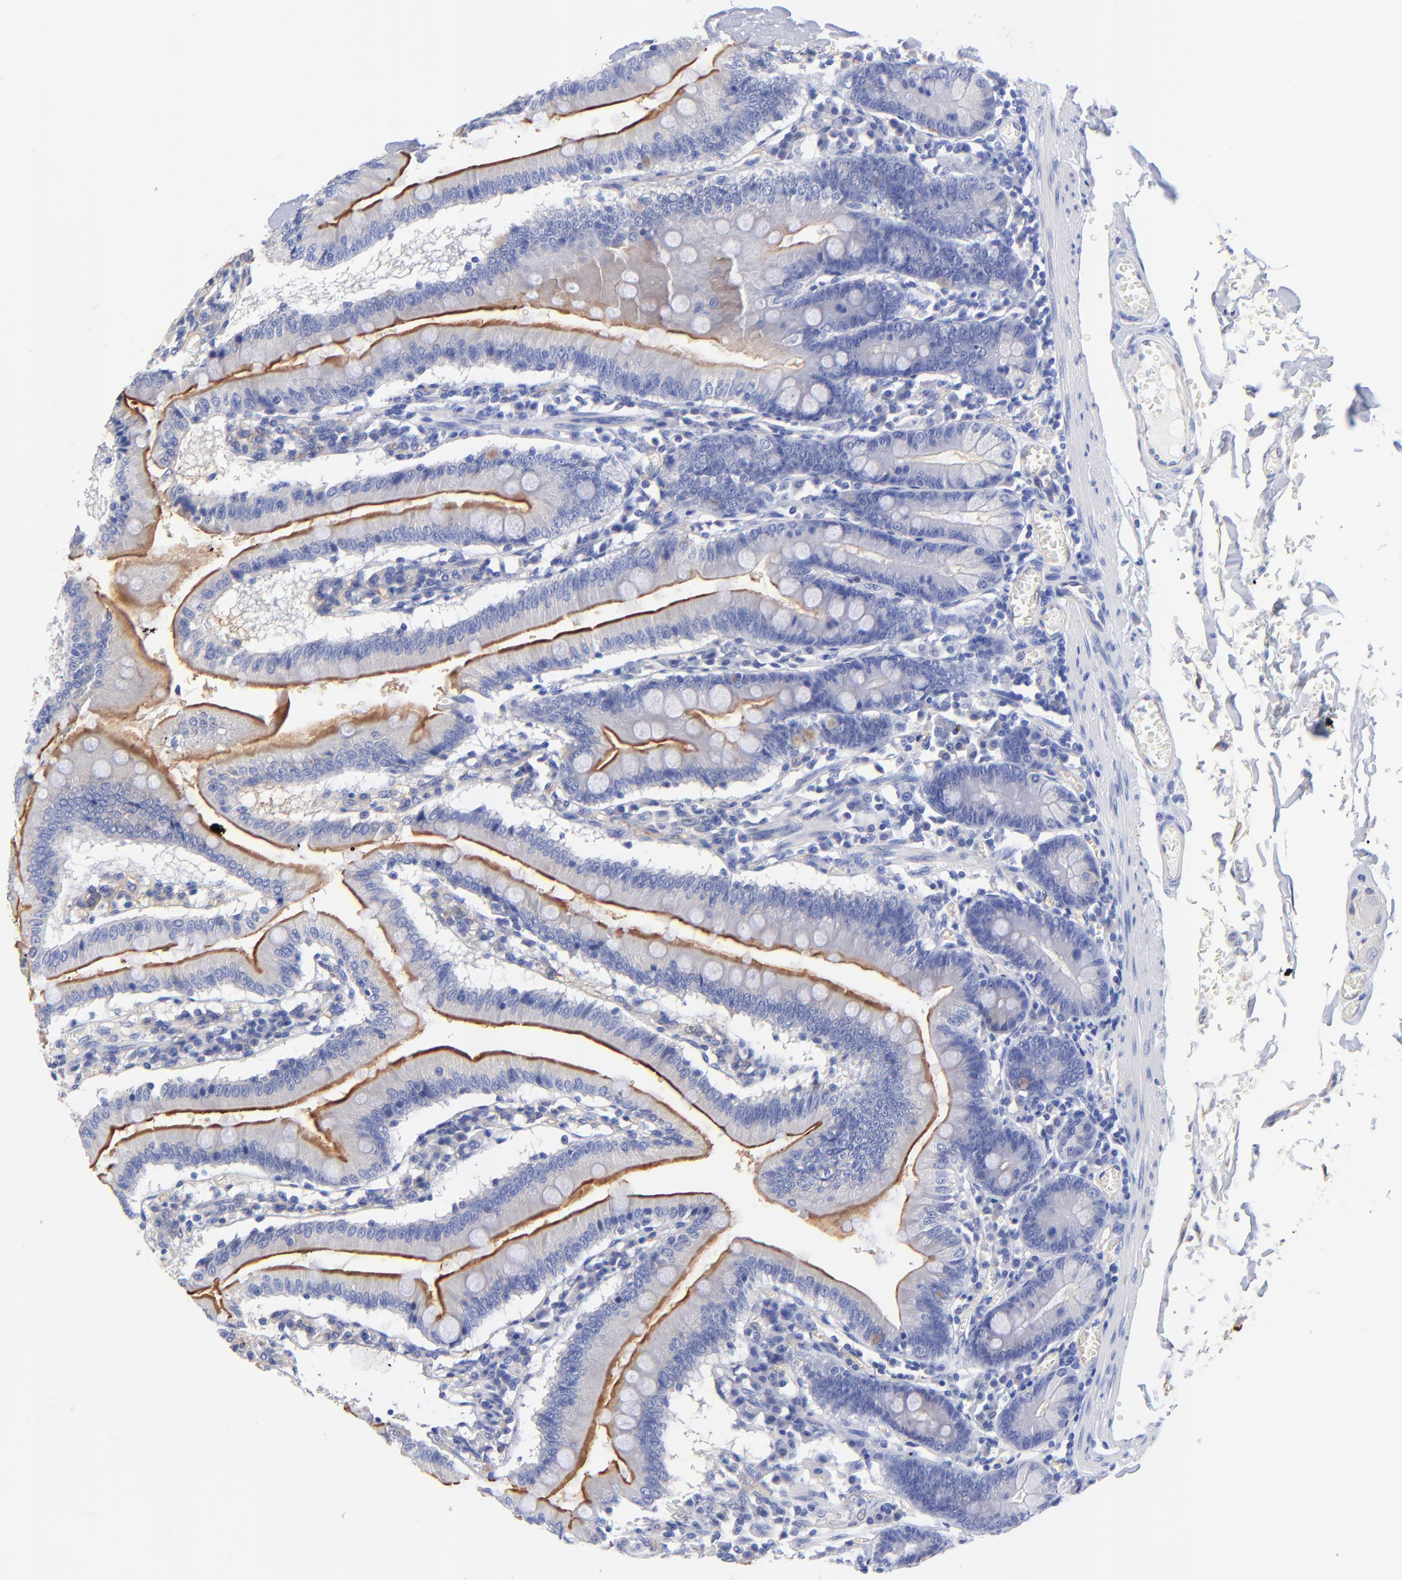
{"staining": {"intensity": "strong", "quantity": ">75%", "location": "cytoplasmic/membranous"}, "tissue": "small intestine", "cell_type": "Glandular cells", "image_type": "normal", "snomed": [{"axis": "morphology", "description": "Normal tissue, NOS"}, {"axis": "topography", "description": "Small intestine"}], "caption": "A high amount of strong cytoplasmic/membranous expression is identified in approximately >75% of glandular cells in normal small intestine.", "gene": "SLC44A2", "patient": {"sex": "male", "age": 71}}